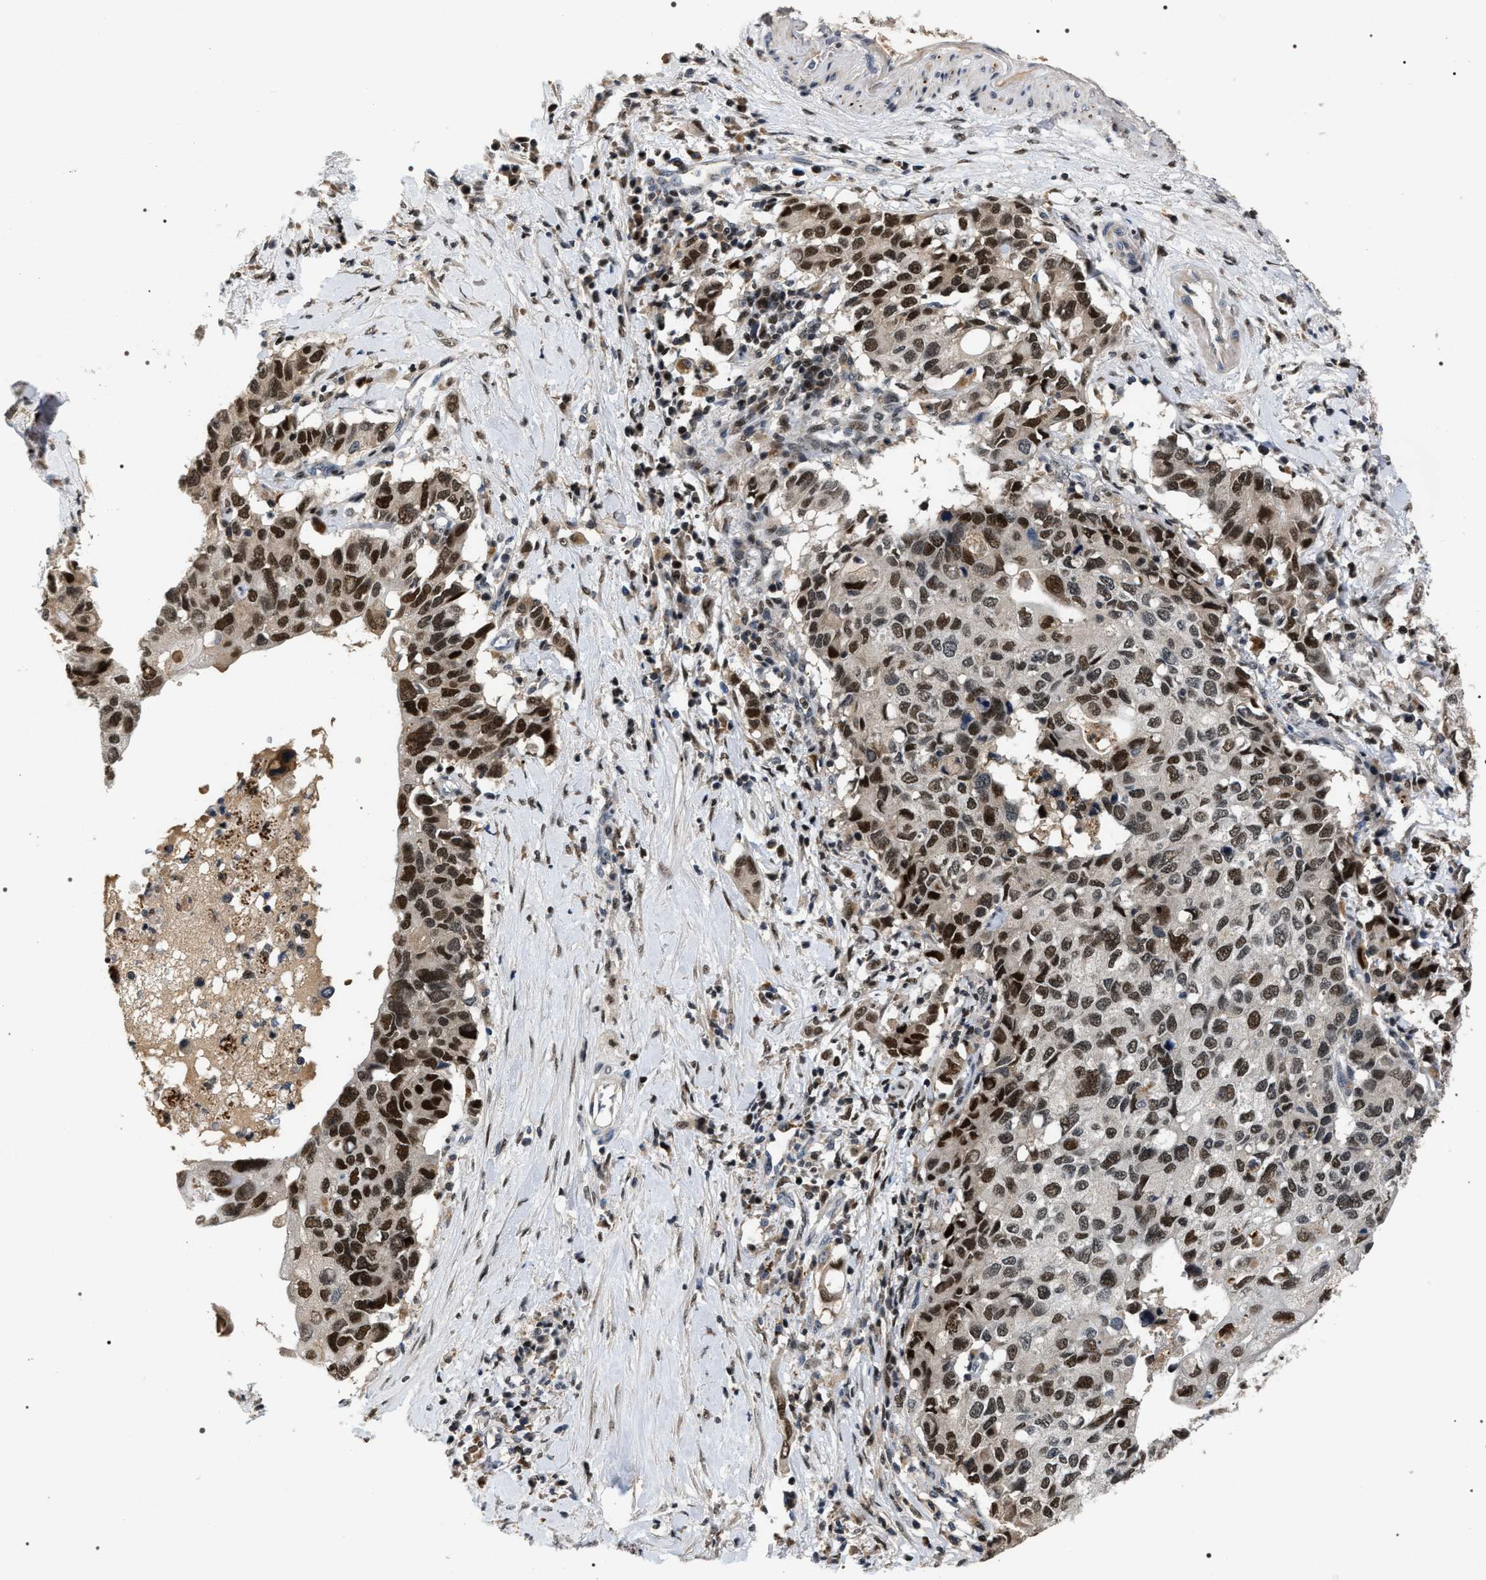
{"staining": {"intensity": "strong", "quantity": ">75%", "location": "nuclear"}, "tissue": "pancreatic cancer", "cell_type": "Tumor cells", "image_type": "cancer", "snomed": [{"axis": "morphology", "description": "Adenocarcinoma, NOS"}, {"axis": "topography", "description": "Pancreas"}], "caption": "Pancreatic cancer (adenocarcinoma) tissue displays strong nuclear positivity in approximately >75% of tumor cells, visualized by immunohistochemistry. (Brightfield microscopy of DAB IHC at high magnification).", "gene": "C7orf25", "patient": {"sex": "female", "age": 56}}